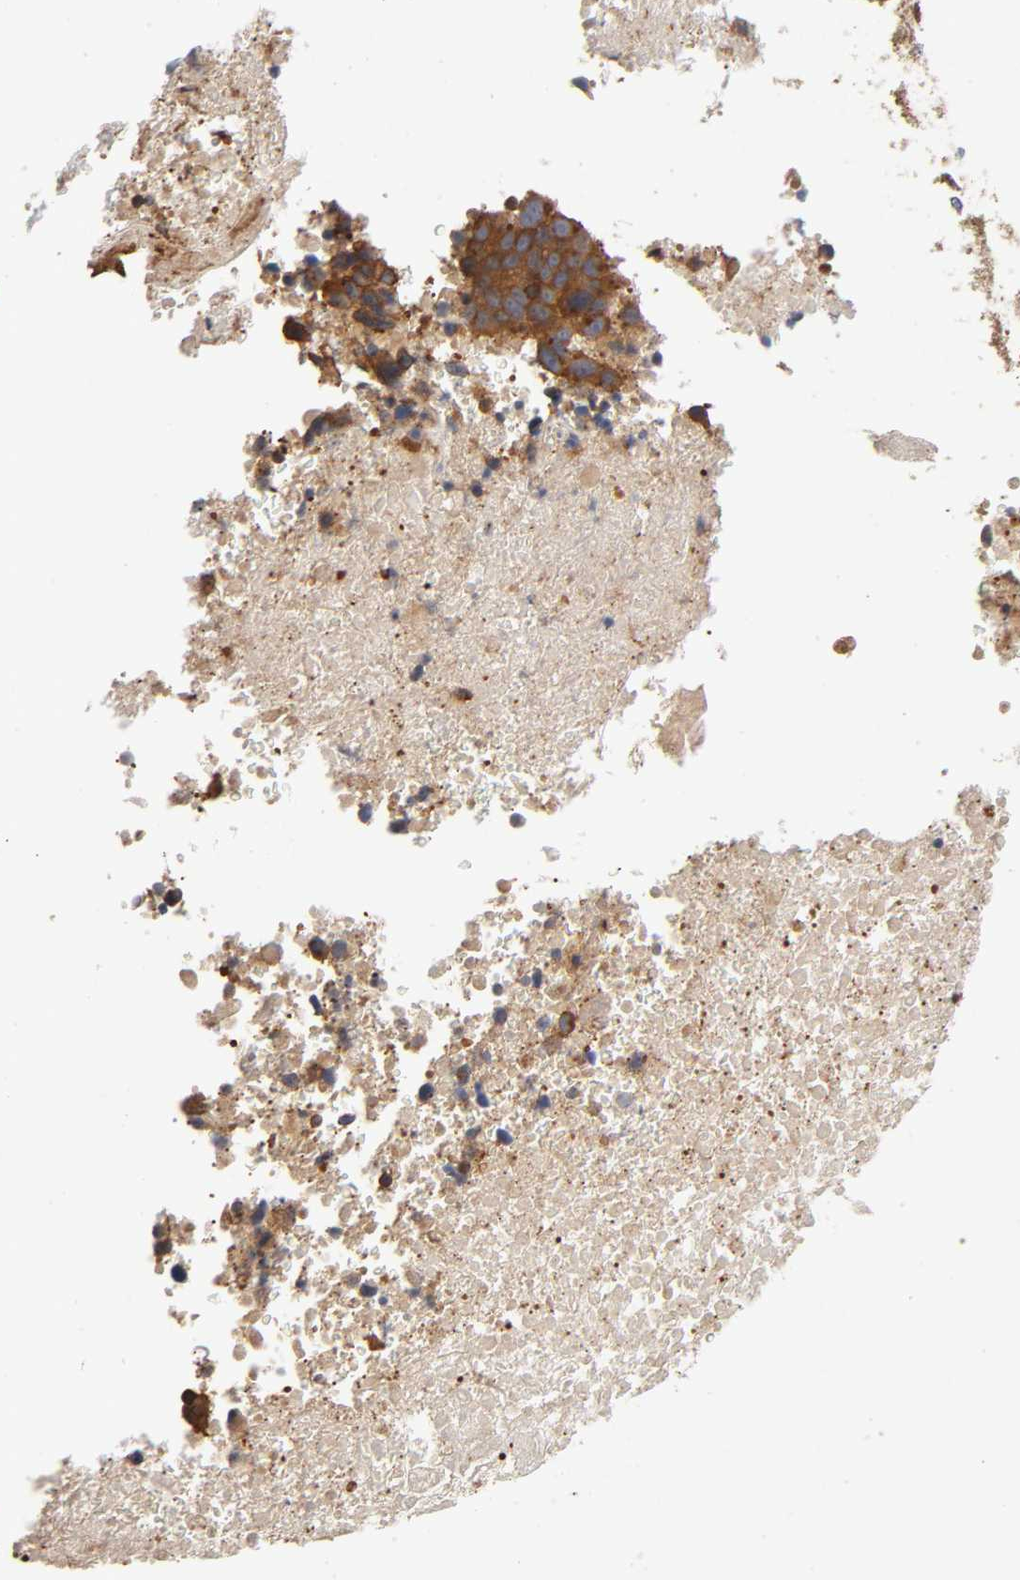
{"staining": {"intensity": "strong", "quantity": ">75%", "location": "cytoplasmic/membranous"}, "tissue": "melanoma", "cell_type": "Tumor cells", "image_type": "cancer", "snomed": [{"axis": "morphology", "description": "Malignant melanoma, Metastatic site"}, {"axis": "topography", "description": "Cerebral cortex"}], "caption": "Melanoma stained with a brown dye shows strong cytoplasmic/membranous positive positivity in about >75% of tumor cells.", "gene": "LAMTOR2", "patient": {"sex": "female", "age": 52}}